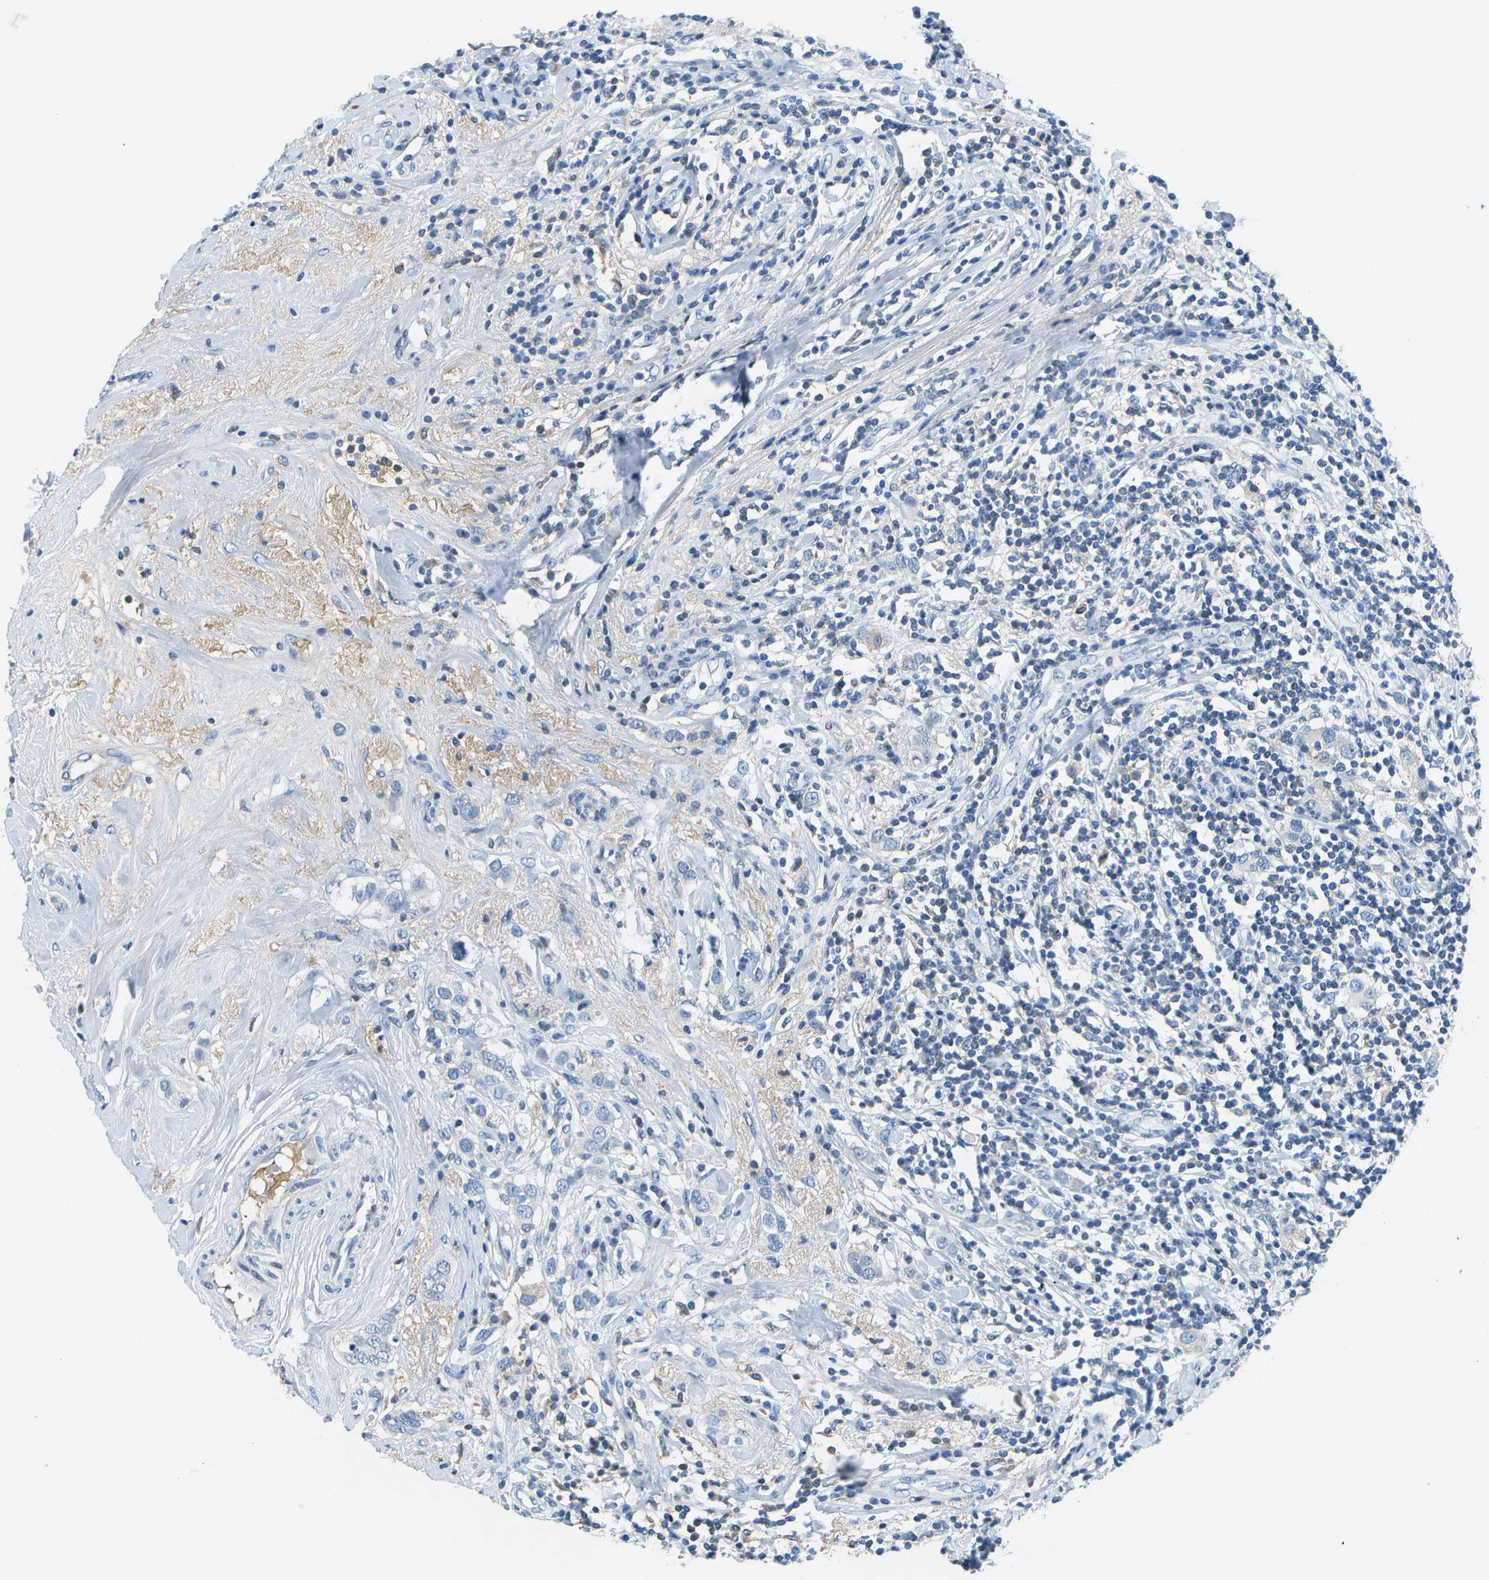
{"staining": {"intensity": "negative", "quantity": "none", "location": "none"}, "tissue": "breast cancer", "cell_type": "Tumor cells", "image_type": "cancer", "snomed": [{"axis": "morphology", "description": "Duct carcinoma"}, {"axis": "topography", "description": "Breast"}], "caption": "This image is of infiltrating ductal carcinoma (breast) stained with immunohistochemistry (IHC) to label a protein in brown with the nuclei are counter-stained blue. There is no positivity in tumor cells. (DAB (3,3'-diaminobenzidine) IHC with hematoxylin counter stain).", "gene": "SERPINA1", "patient": {"sex": "female", "age": 50}}